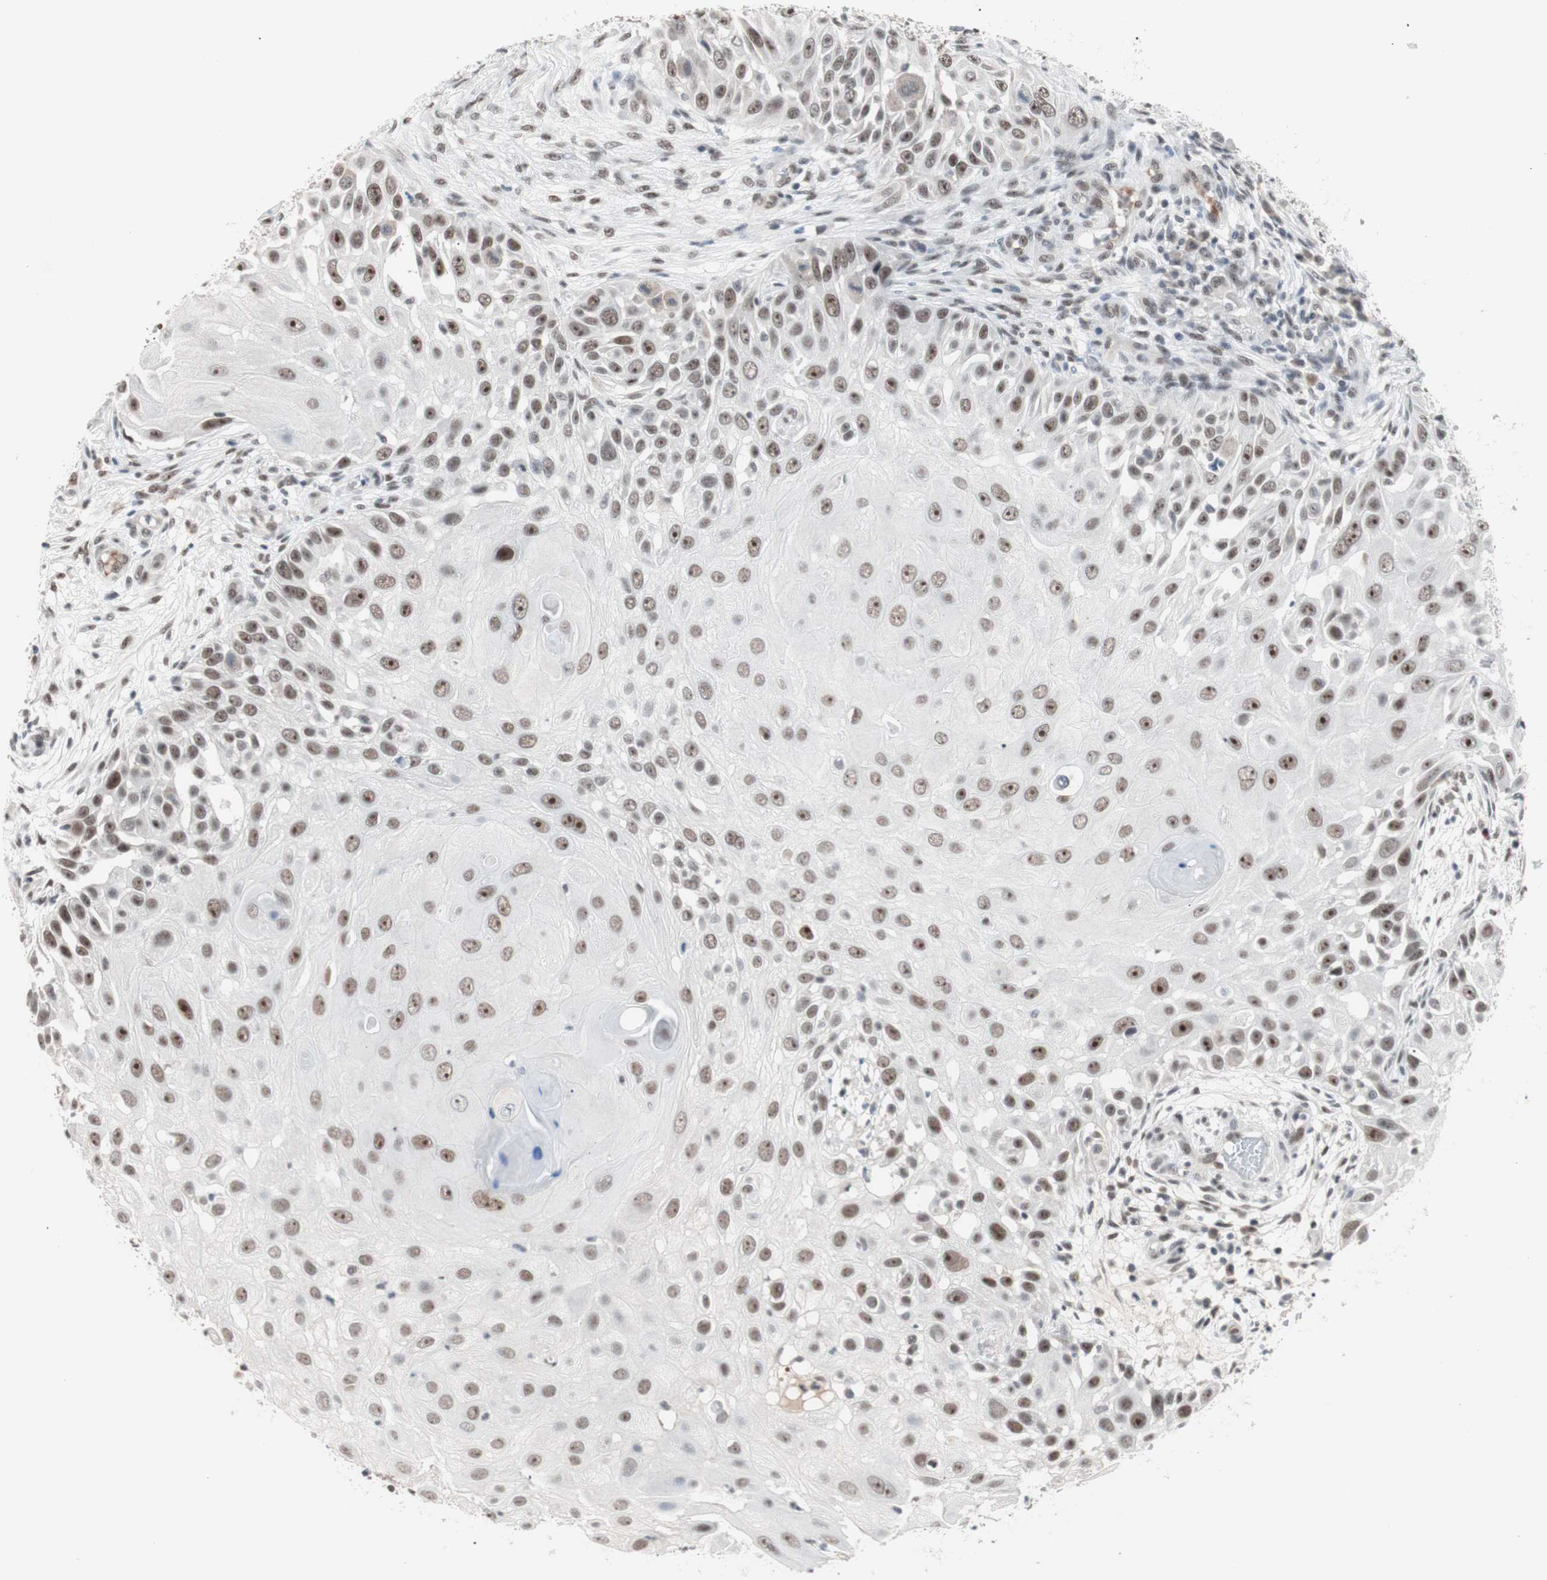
{"staining": {"intensity": "moderate", "quantity": "25%-75%", "location": "nuclear"}, "tissue": "skin cancer", "cell_type": "Tumor cells", "image_type": "cancer", "snomed": [{"axis": "morphology", "description": "Squamous cell carcinoma, NOS"}, {"axis": "topography", "description": "Skin"}], "caption": "Tumor cells reveal medium levels of moderate nuclear positivity in about 25%-75% of cells in skin cancer.", "gene": "LIG3", "patient": {"sex": "female", "age": 44}}